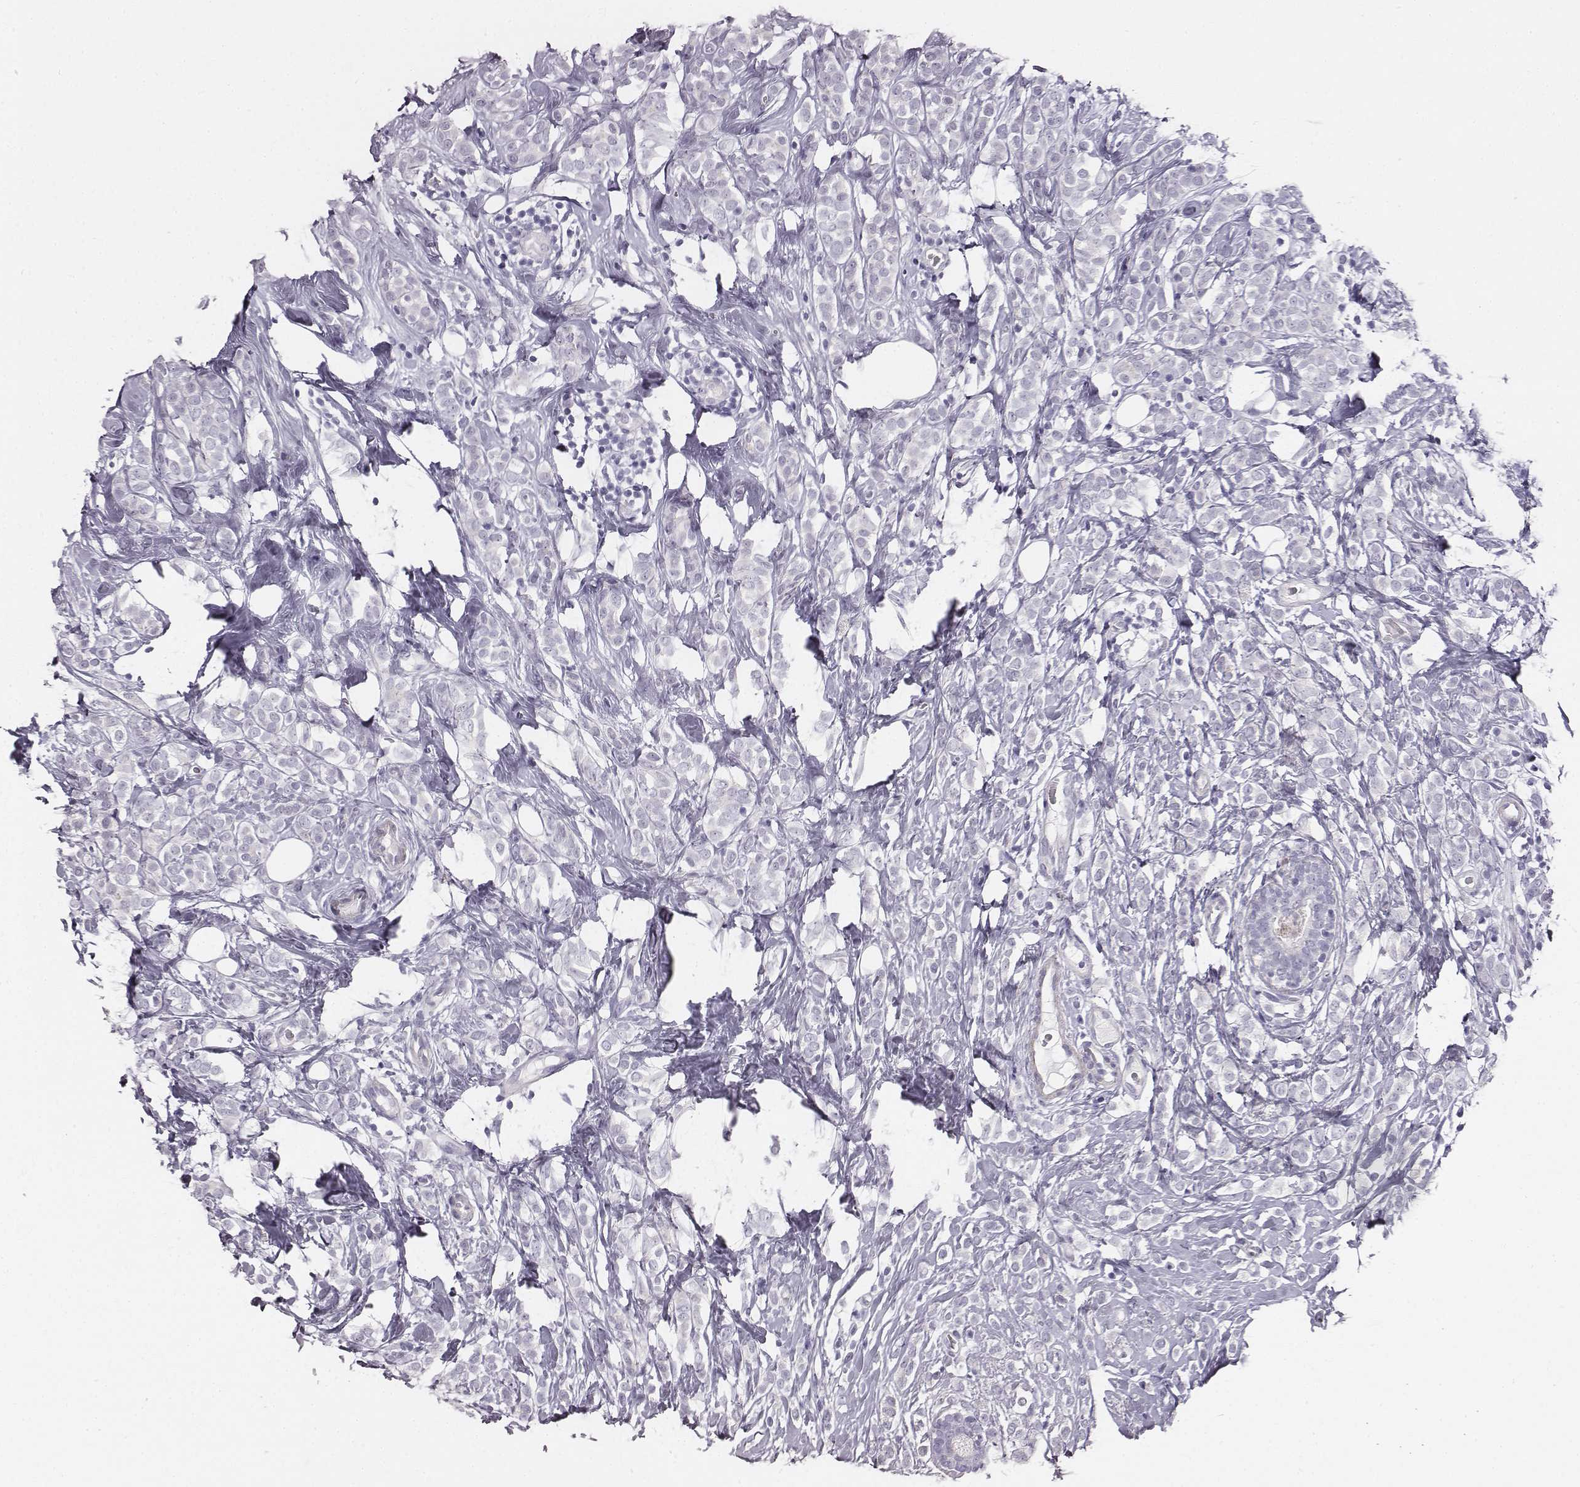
{"staining": {"intensity": "negative", "quantity": "none", "location": "none"}, "tissue": "breast cancer", "cell_type": "Tumor cells", "image_type": "cancer", "snomed": [{"axis": "morphology", "description": "Lobular carcinoma"}, {"axis": "topography", "description": "Breast"}], "caption": "IHC histopathology image of neoplastic tissue: breast cancer (lobular carcinoma) stained with DAB (3,3'-diaminobenzidine) shows no significant protein expression in tumor cells.", "gene": "ADAM7", "patient": {"sex": "female", "age": 49}}